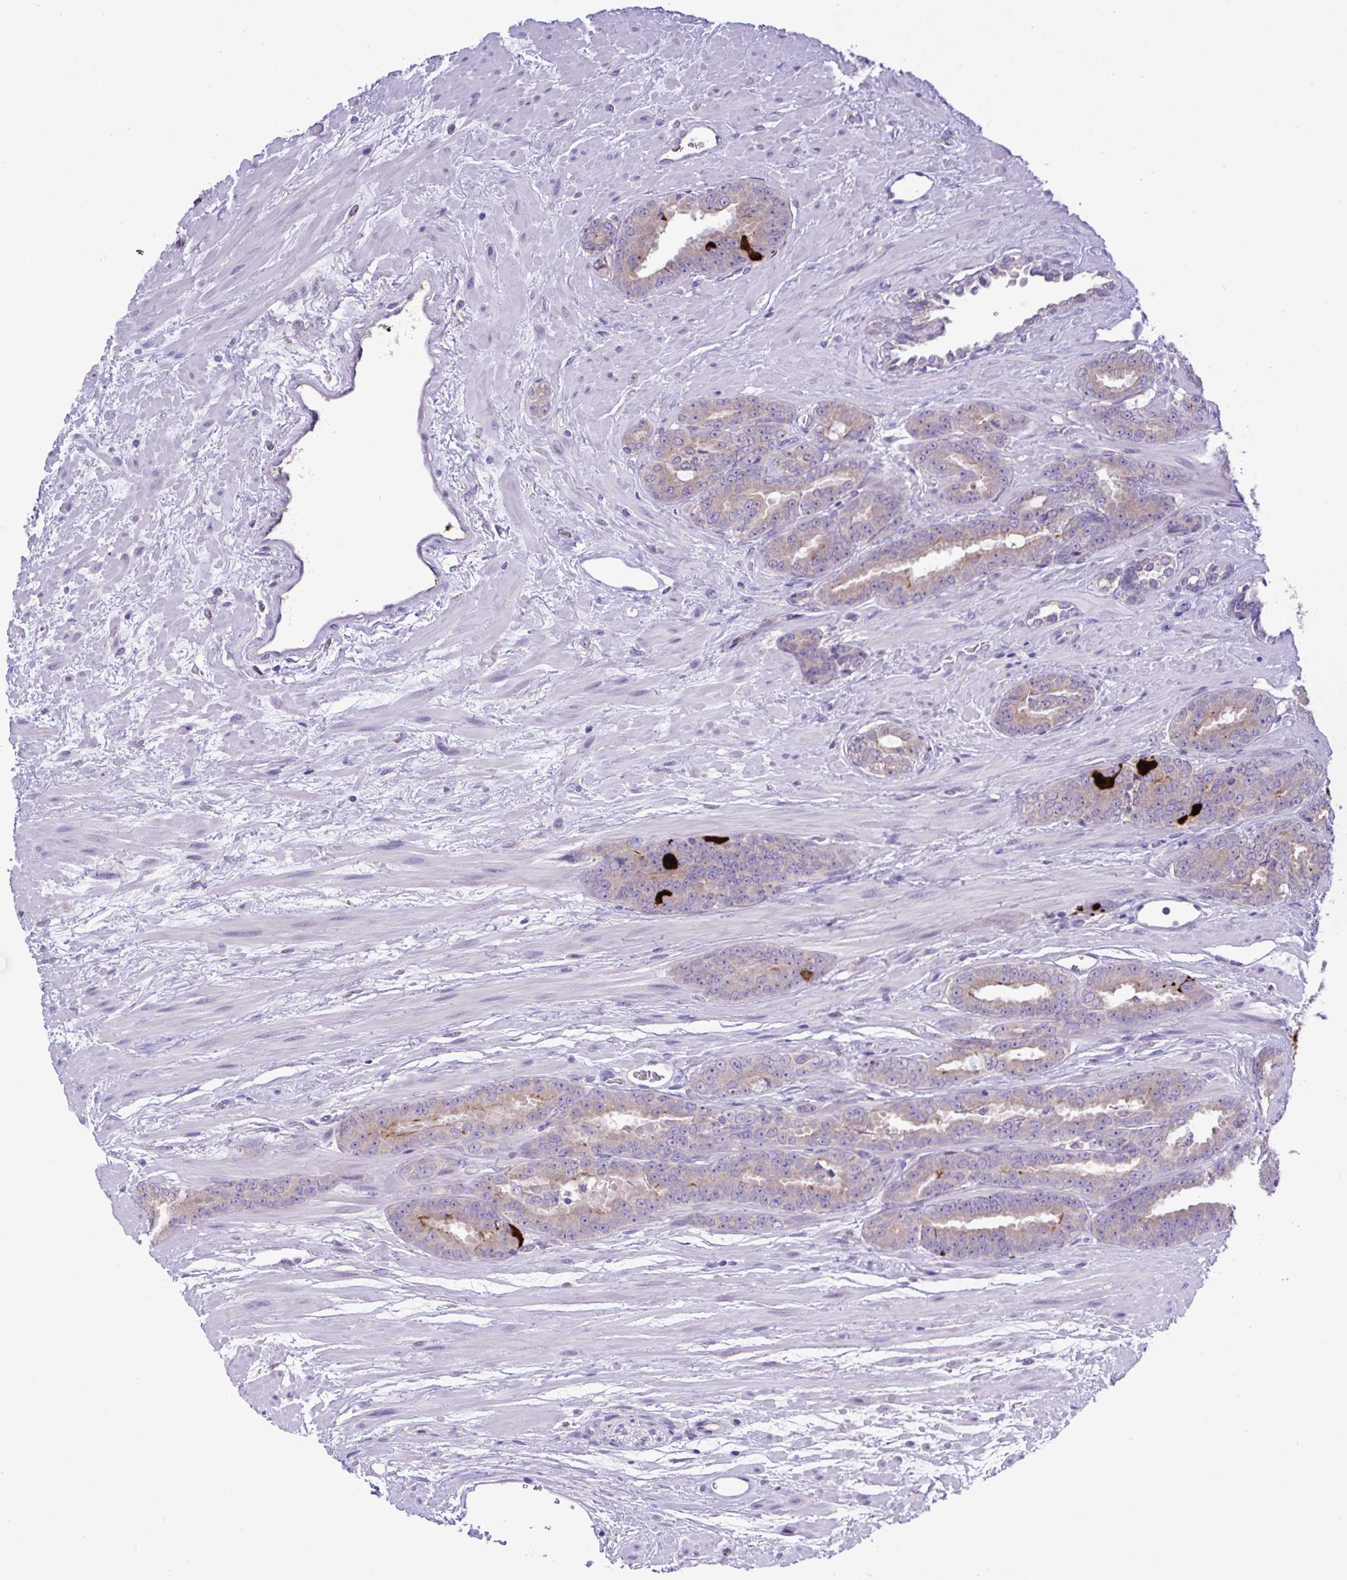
{"staining": {"intensity": "weak", "quantity": ">75%", "location": "cytoplasmic/membranous"}, "tissue": "prostate cancer", "cell_type": "Tumor cells", "image_type": "cancer", "snomed": [{"axis": "morphology", "description": "Adenocarcinoma, High grade"}, {"axis": "topography", "description": "Prostate"}], "caption": "IHC staining of prostate cancer, which shows low levels of weak cytoplasmic/membranous positivity in approximately >75% of tumor cells indicating weak cytoplasmic/membranous protein staining. The staining was performed using DAB (brown) for protein detection and nuclei were counterstained in hematoxylin (blue).", "gene": "ST8SIA2", "patient": {"sex": "male", "age": 72}}